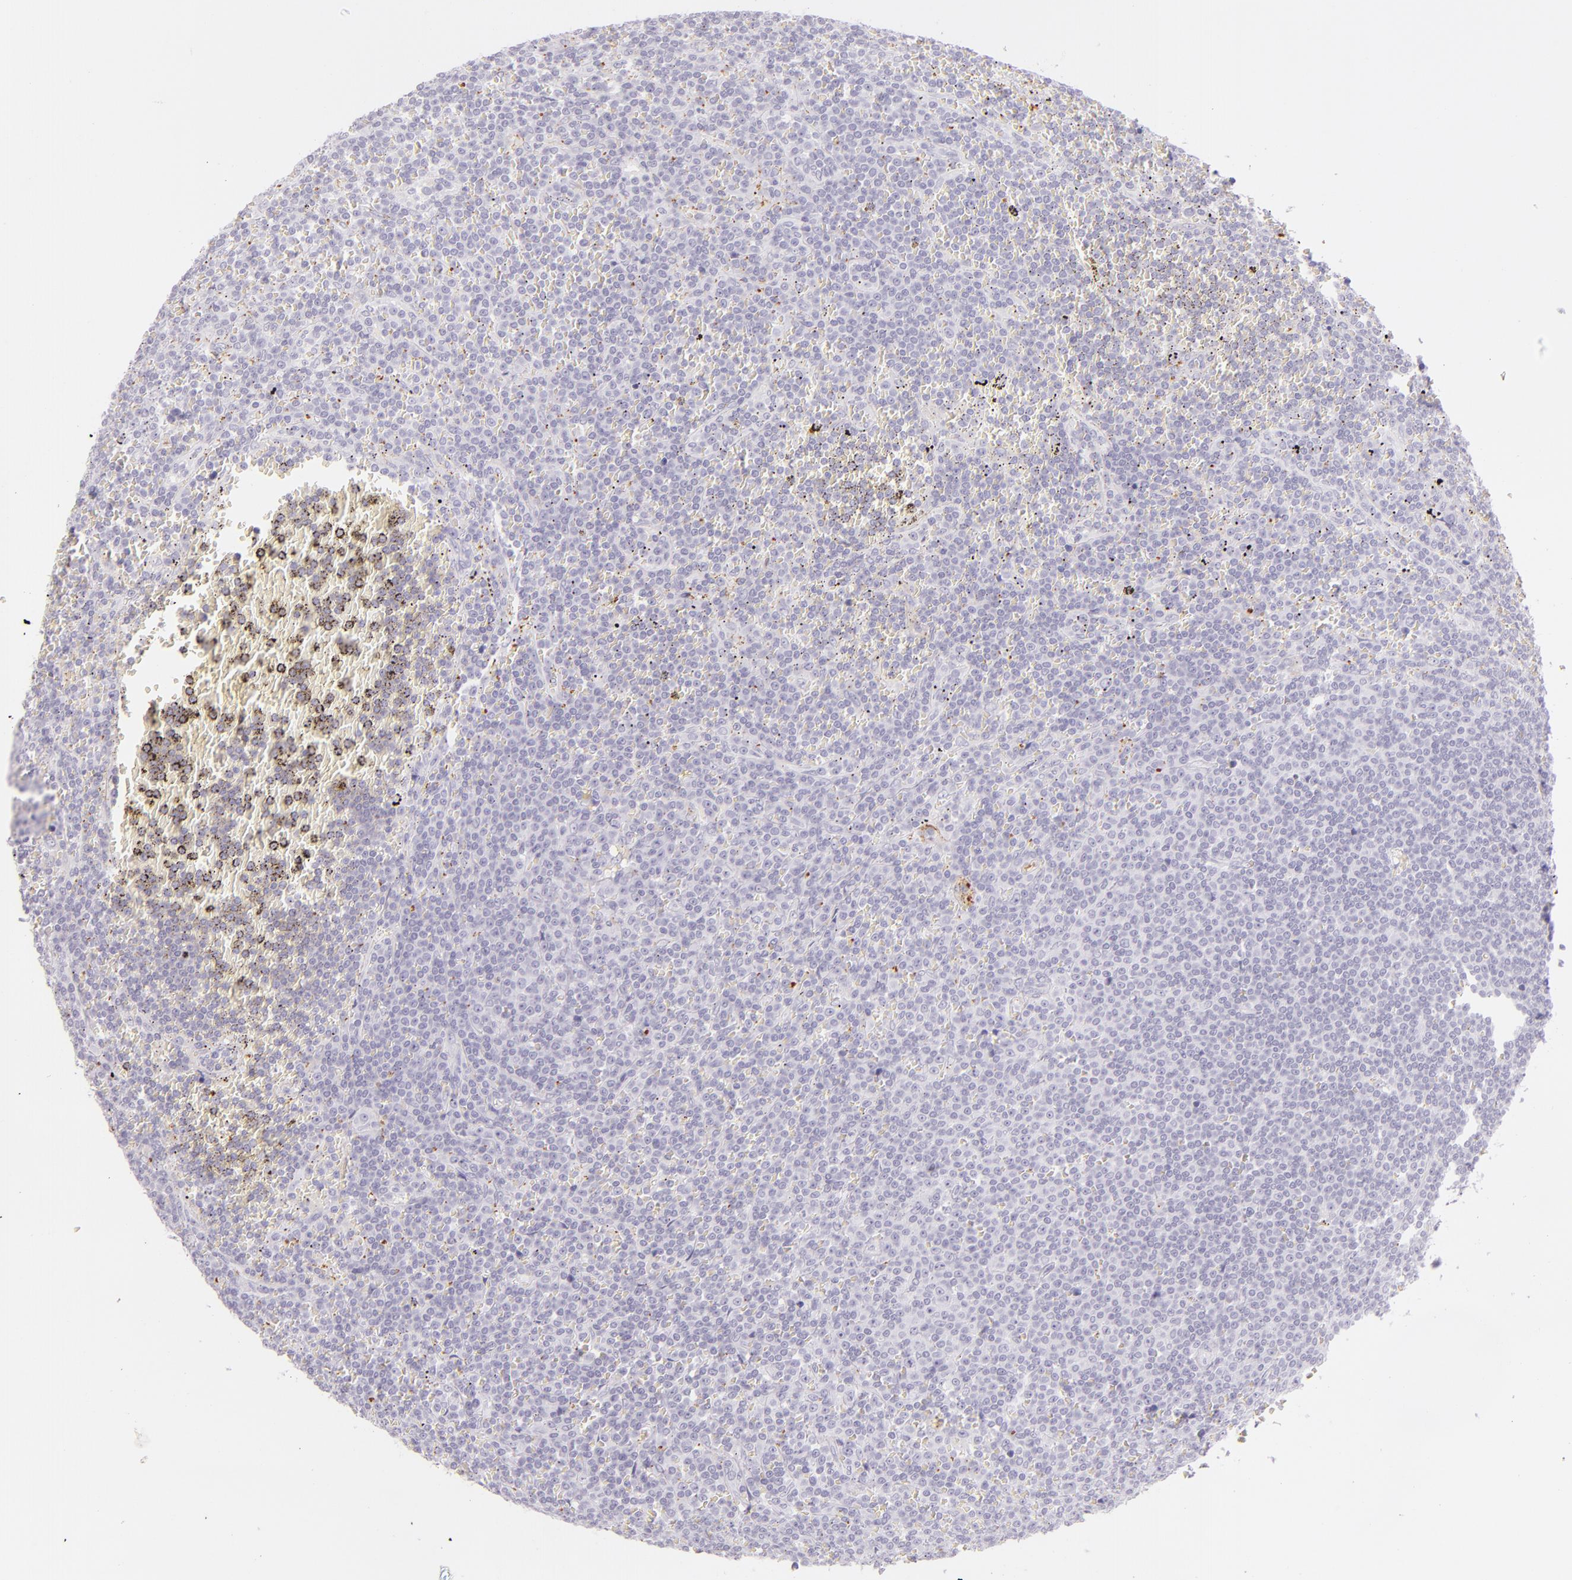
{"staining": {"intensity": "moderate", "quantity": "<25%", "location": "cytoplasmic/membranous"}, "tissue": "lymphoma", "cell_type": "Tumor cells", "image_type": "cancer", "snomed": [{"axis": "morphology", "description": "Malignant lymphoma, non-Hodgkin's type, Low grade"}, {"axis": "topography", "description": "Spleen"}], "caption": "IHC of human malignant lymphoma, non-Hodgkin's type (low-grade) reveals low levels of moderate cytoplasmic/membranous positivity in approximately <25% of tumor cells.", "gene": "SELP", "patient": {"sex": "male", "age": 80}}